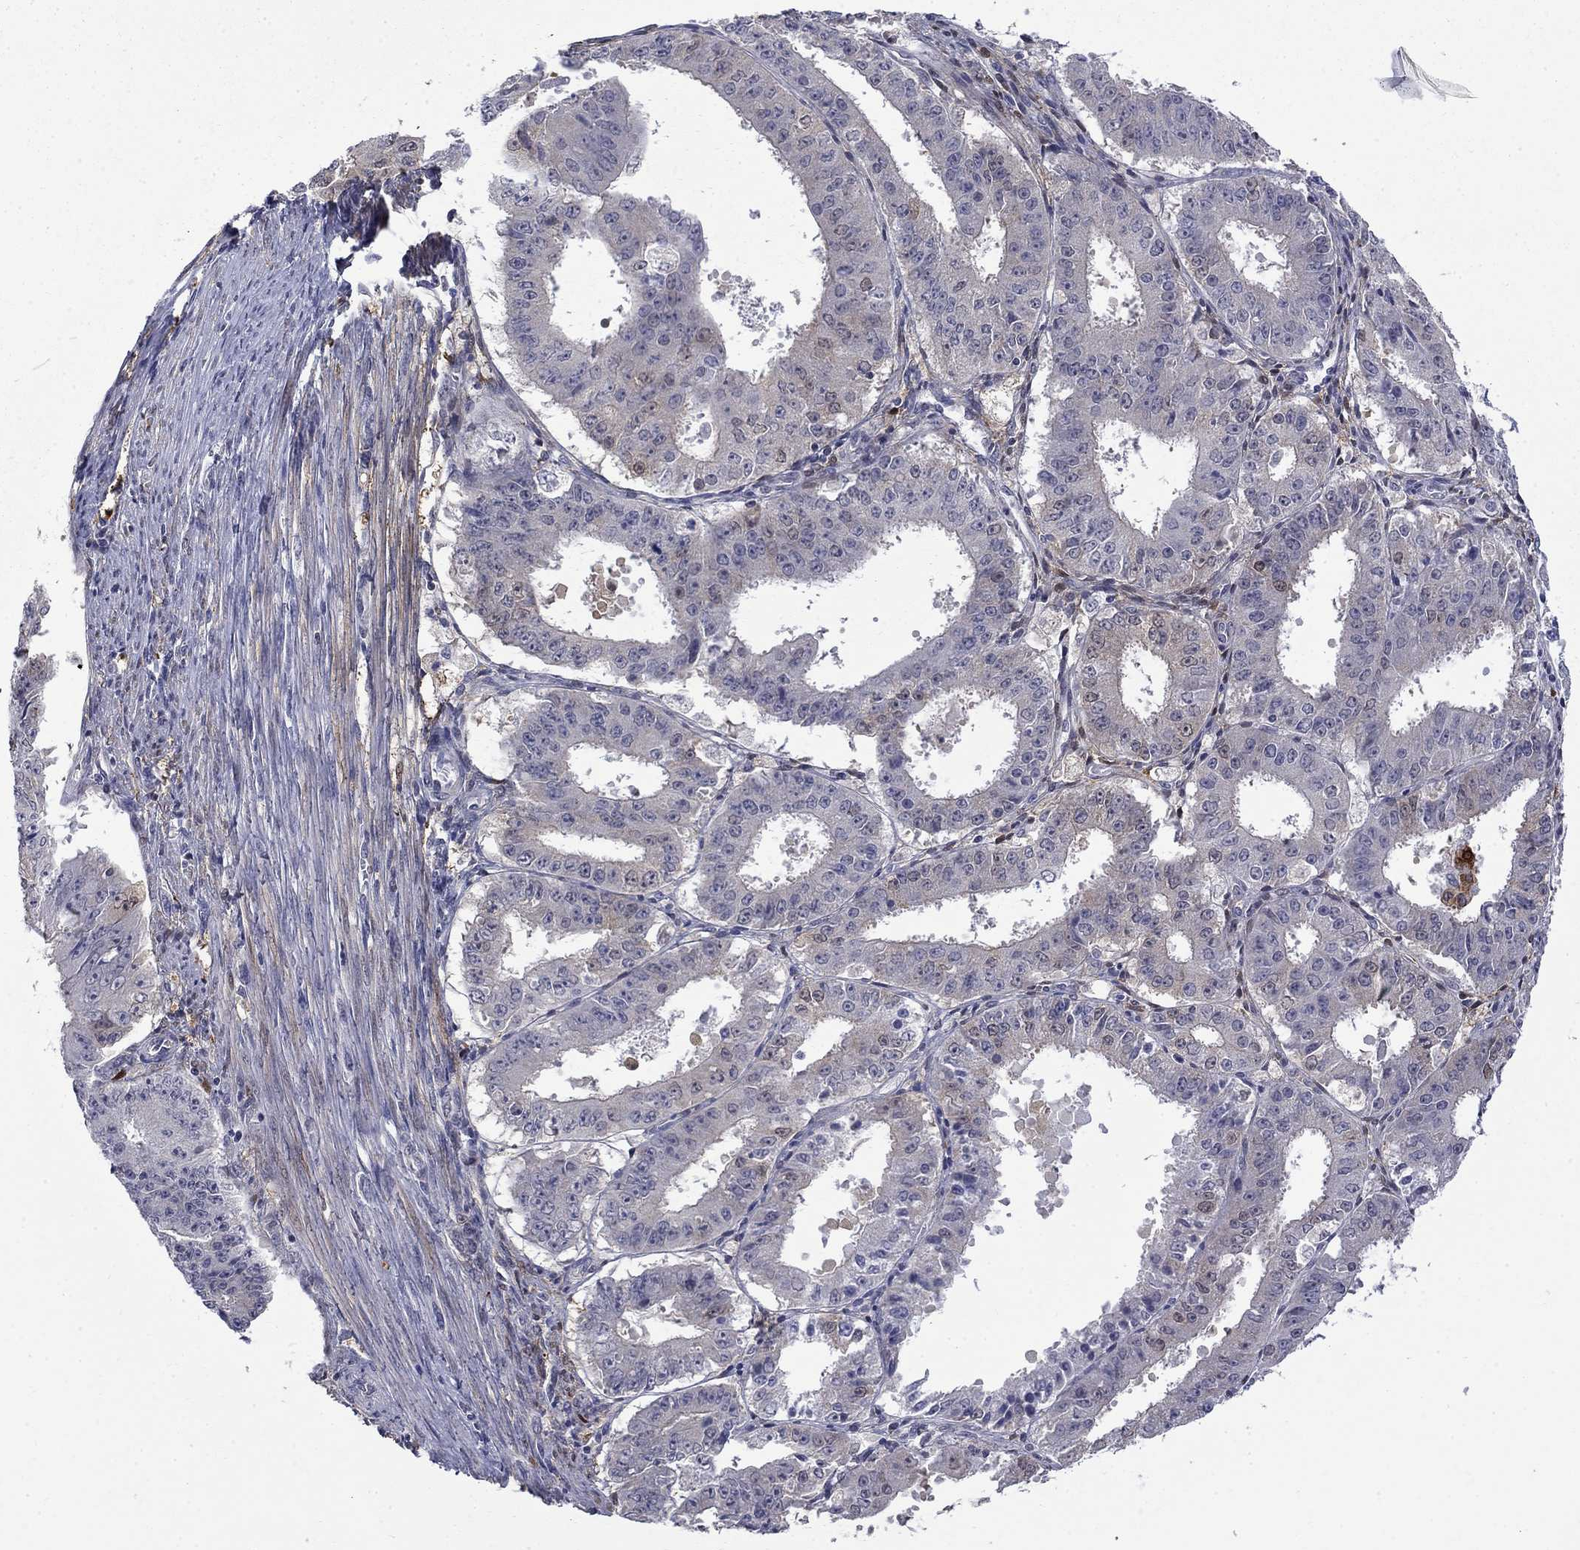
{"staining": {"intensity": "weak", "quantity": "<25%", "location": "cytoplasmic/membranous,nuclear"}, "tissue": "ovarian cancer", "cell_type": "Tumor cells", "image_type": "cancer", "snomed": [{"axis": "morphology", "description": "Carcinoma, endometroid"}, {"axis": "topography", "description": "Ovary"}], "caption": "DAB immunohistochemical staining of endometroid carcinoma (ovarian) displays no significant expression in tumor cells.", "gene": "PCBP3", "patient": {"sex": "female", "age": 42}}